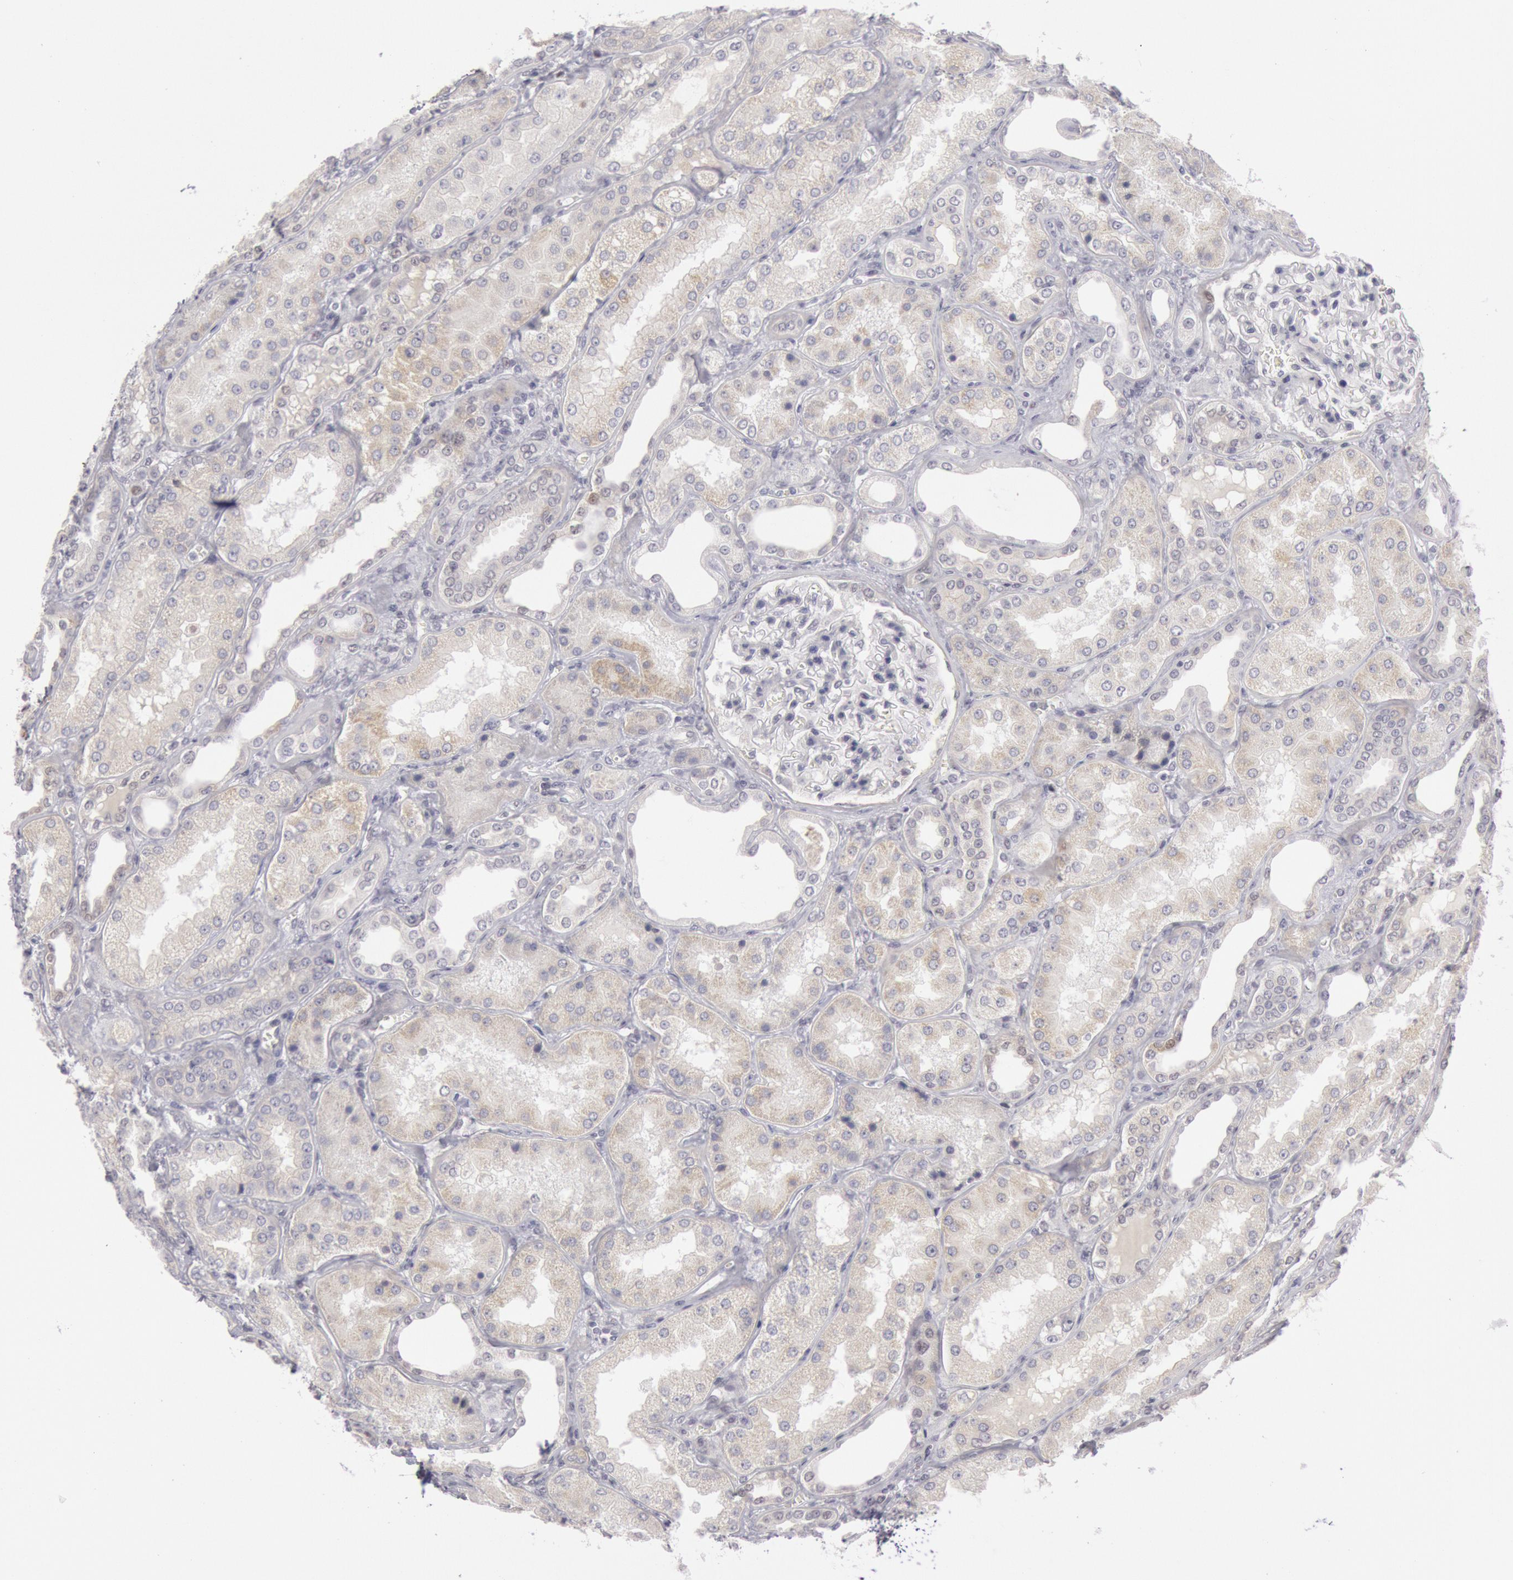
{"staining": {"intensity": "negative", "quantity": "none", "location": "none"}, "tissue": "kidney", "cell_type": "Cells in glomeruli", "image_type": "normal", "snomed": [{"axis": "morphology", "description": "Normal tissue, NOS"}, {"axis": "topography", "description": "Kidney"}], "caption": "DAB immunohistochemical staining of benign human kidney exhibits no significant positivity in cells in glomeruli. (DAB (3,3'-diaminobenzidine) IHC, high magnification).", "gene": "JOSD1", "patient": {"sex": "female", "age": 56}}